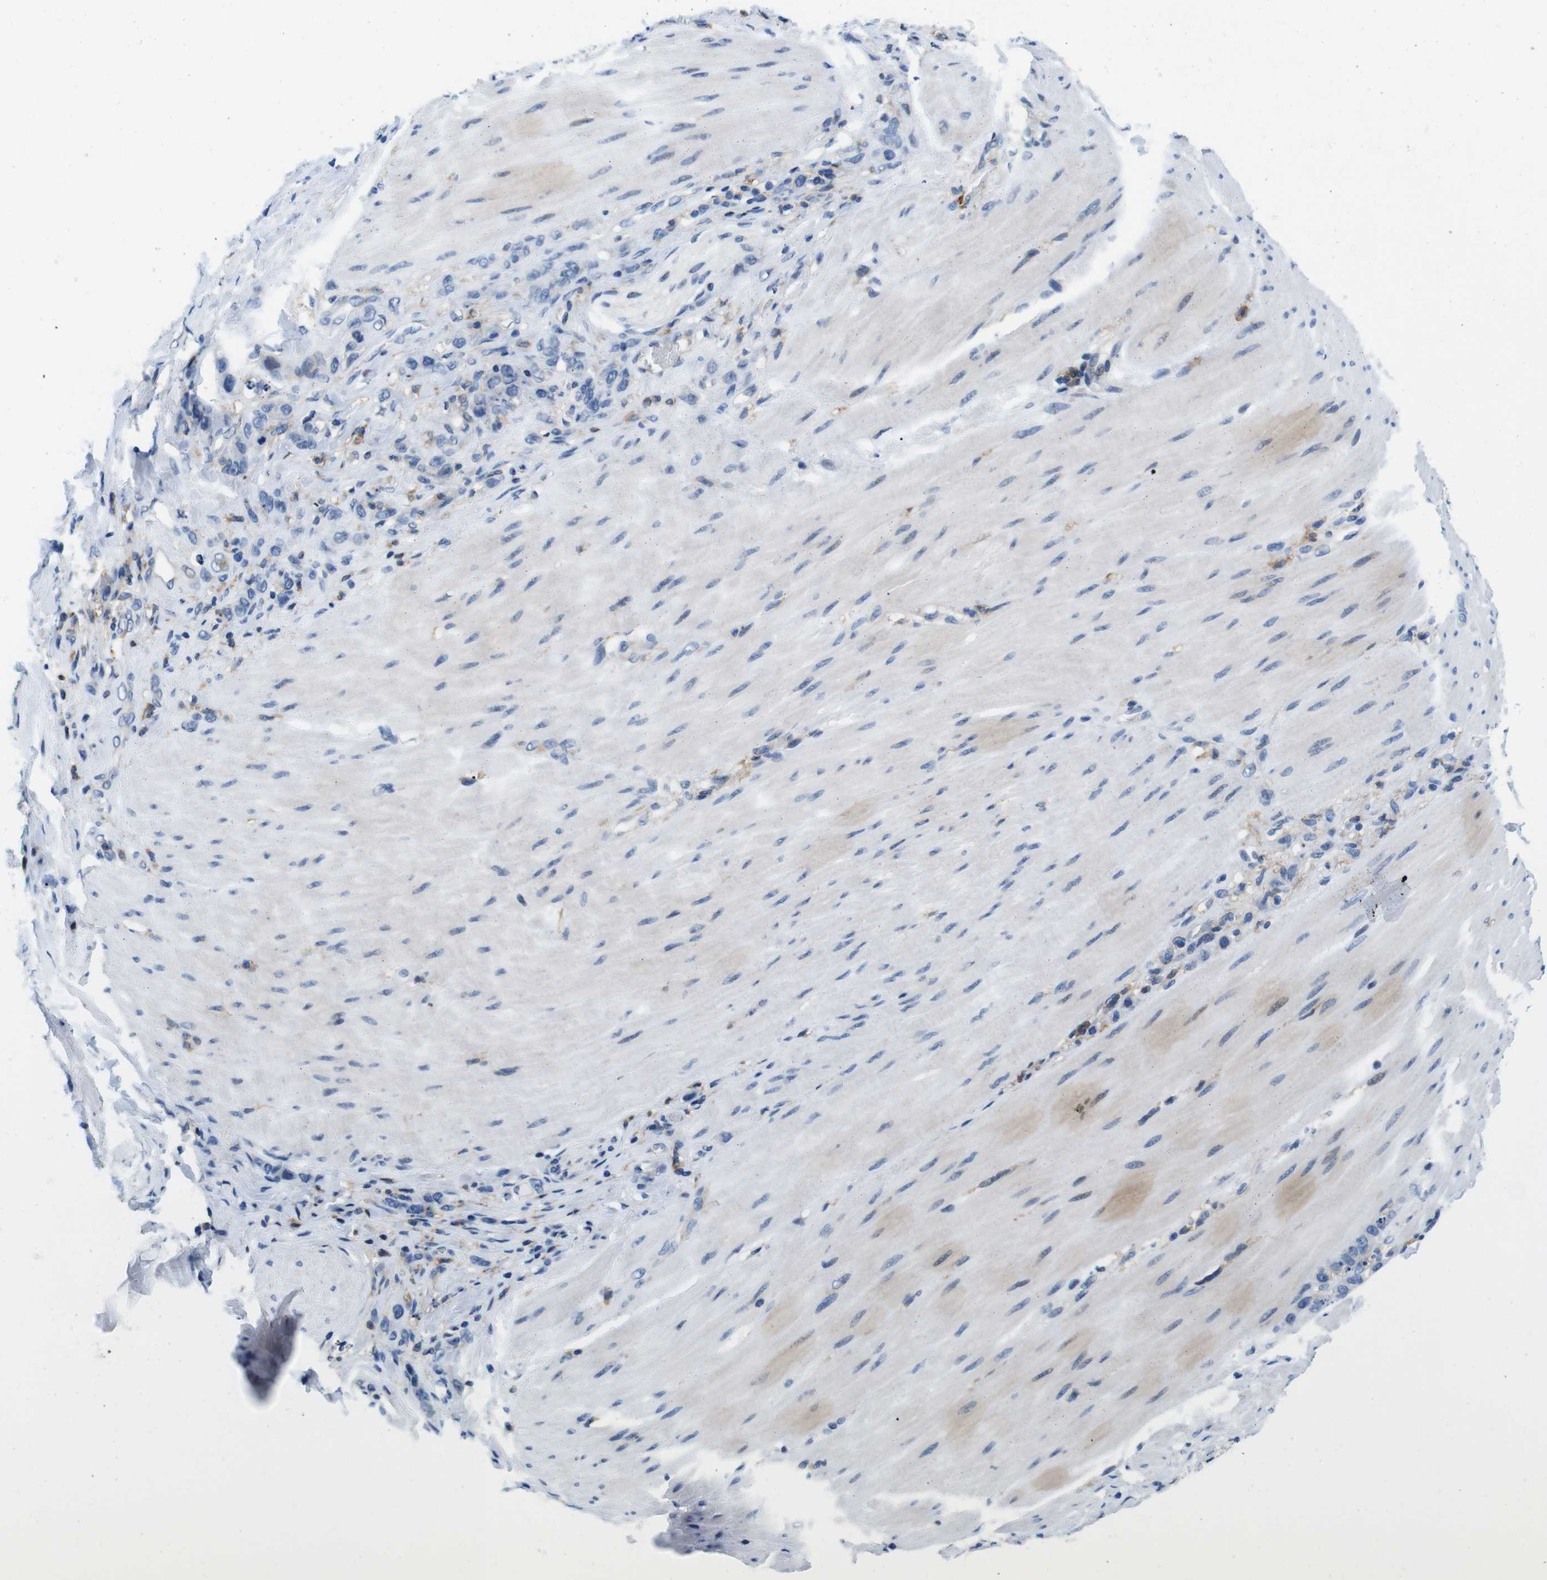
{"staining": {"intensity": "negative", "quantity": "none", "location": "none"}, "tissue": "stomach cancer", "cell_type": "Tumor cells", "image_type": "cancer", "snomed": [{"axis": "morphology", "description": "Normal tissue, NOS"}, {"axis": "morphology", "description": "Adenocarcinoma, NOS"}, {"axis": "topography", "description": "Stomach"}], "caption": "High magnification brightfield microscopy of adenocarcinoma (stomach) stained with DAB (brown) and counterstained with hematoxylin (blue): tumor cells show no significant positivity.", "gene": "CD300C", "patient": {"sex": "male", "age": 82}}